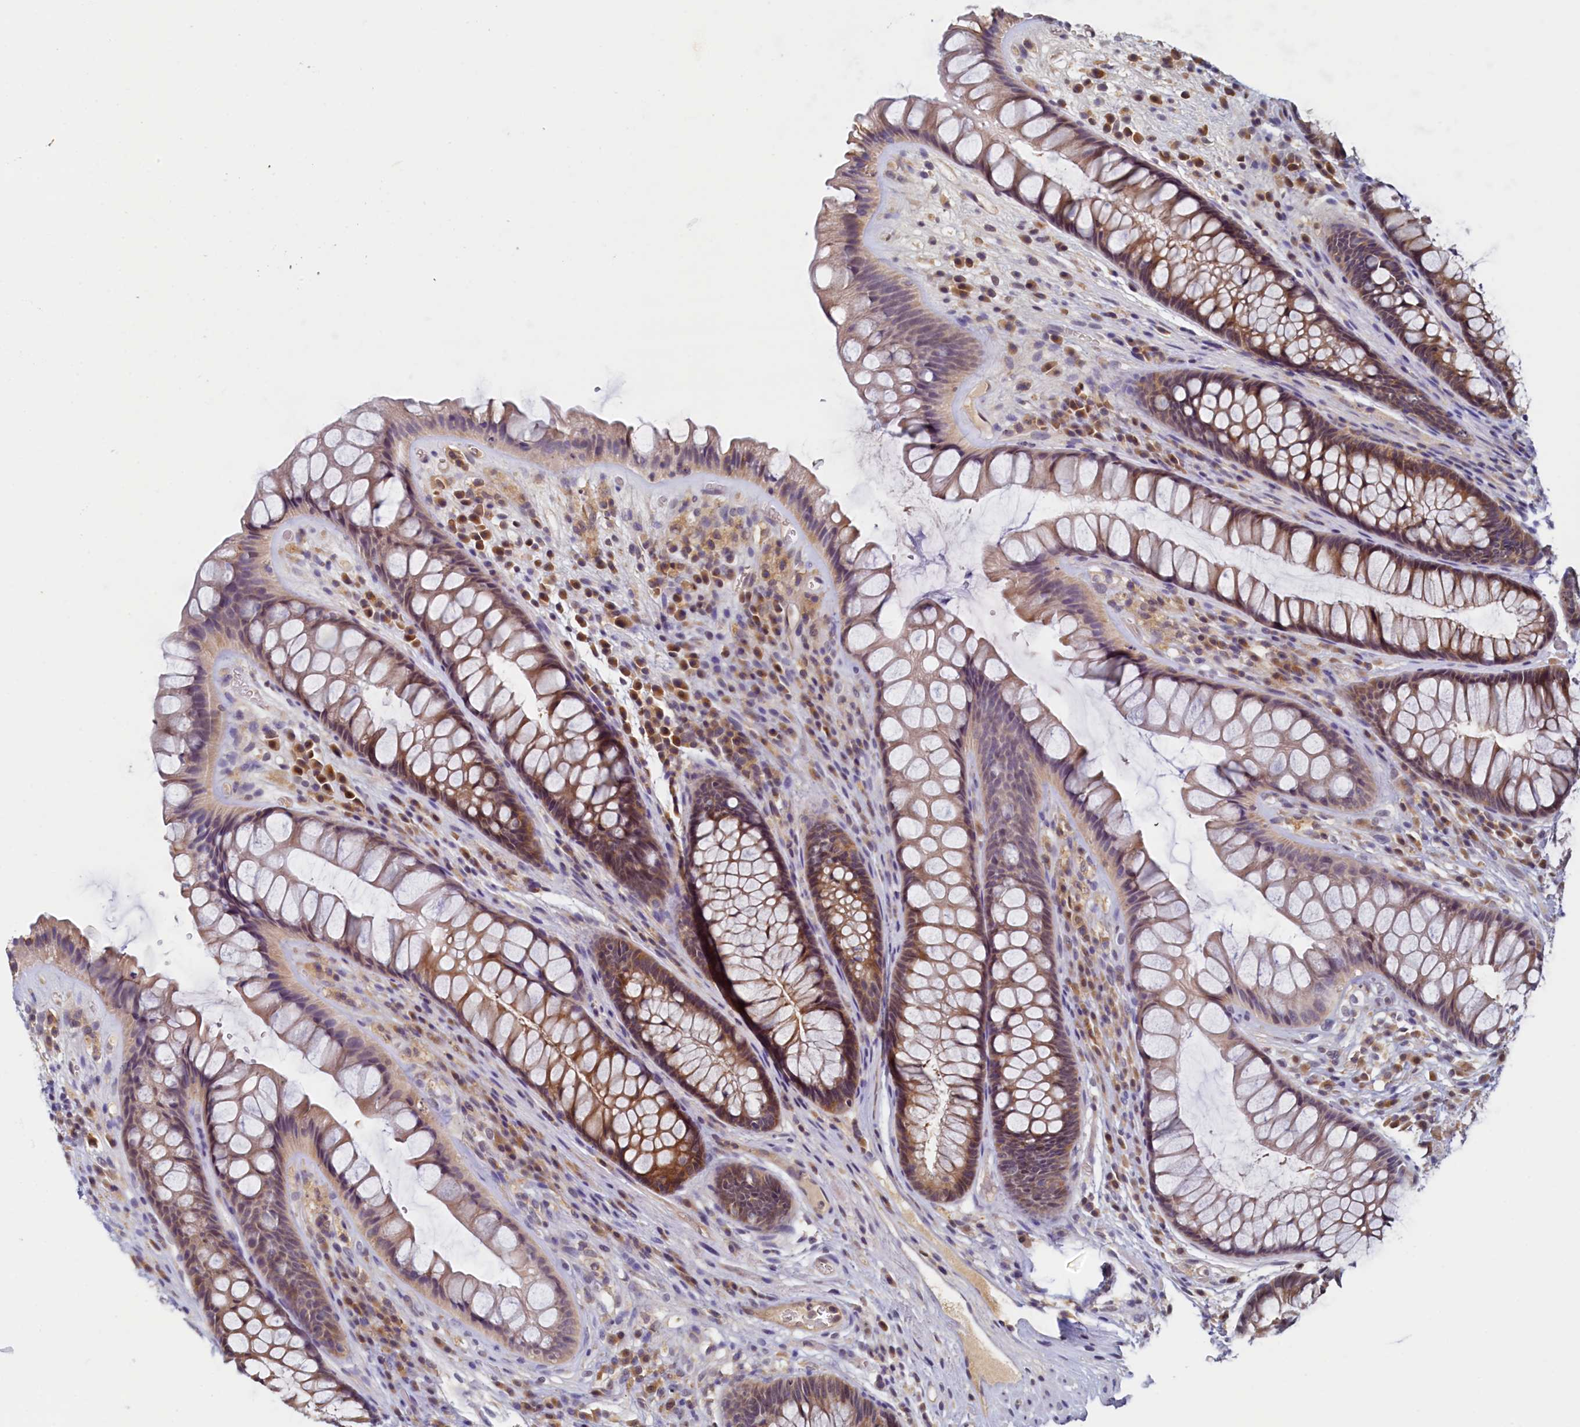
{"staining": {"intensity": "moderate", "quantity": "25%-75%", "location": "cytoplasmic/membranous"}, "tissue": "rectum", "cell_type": "Glandular cells", "image_type": "normal", "snomed": [{"axis": "morphology", "description": "Normal tissue, NOS"}, {"axis": "topography", "description": "Rectum"}], "caption": "Rectum stained with DAB immunohistochemistry exhibits medium levels of moderate cytoplasmic/membranous staining in about 25%-75% of glandular cells. The staining was performed using DAB, with brown indicating positive protein expression. Nuclei are stained blue with hematoxylin.", "gene": "PAAF1", "patient": {"sex": "male", "age": 74}}